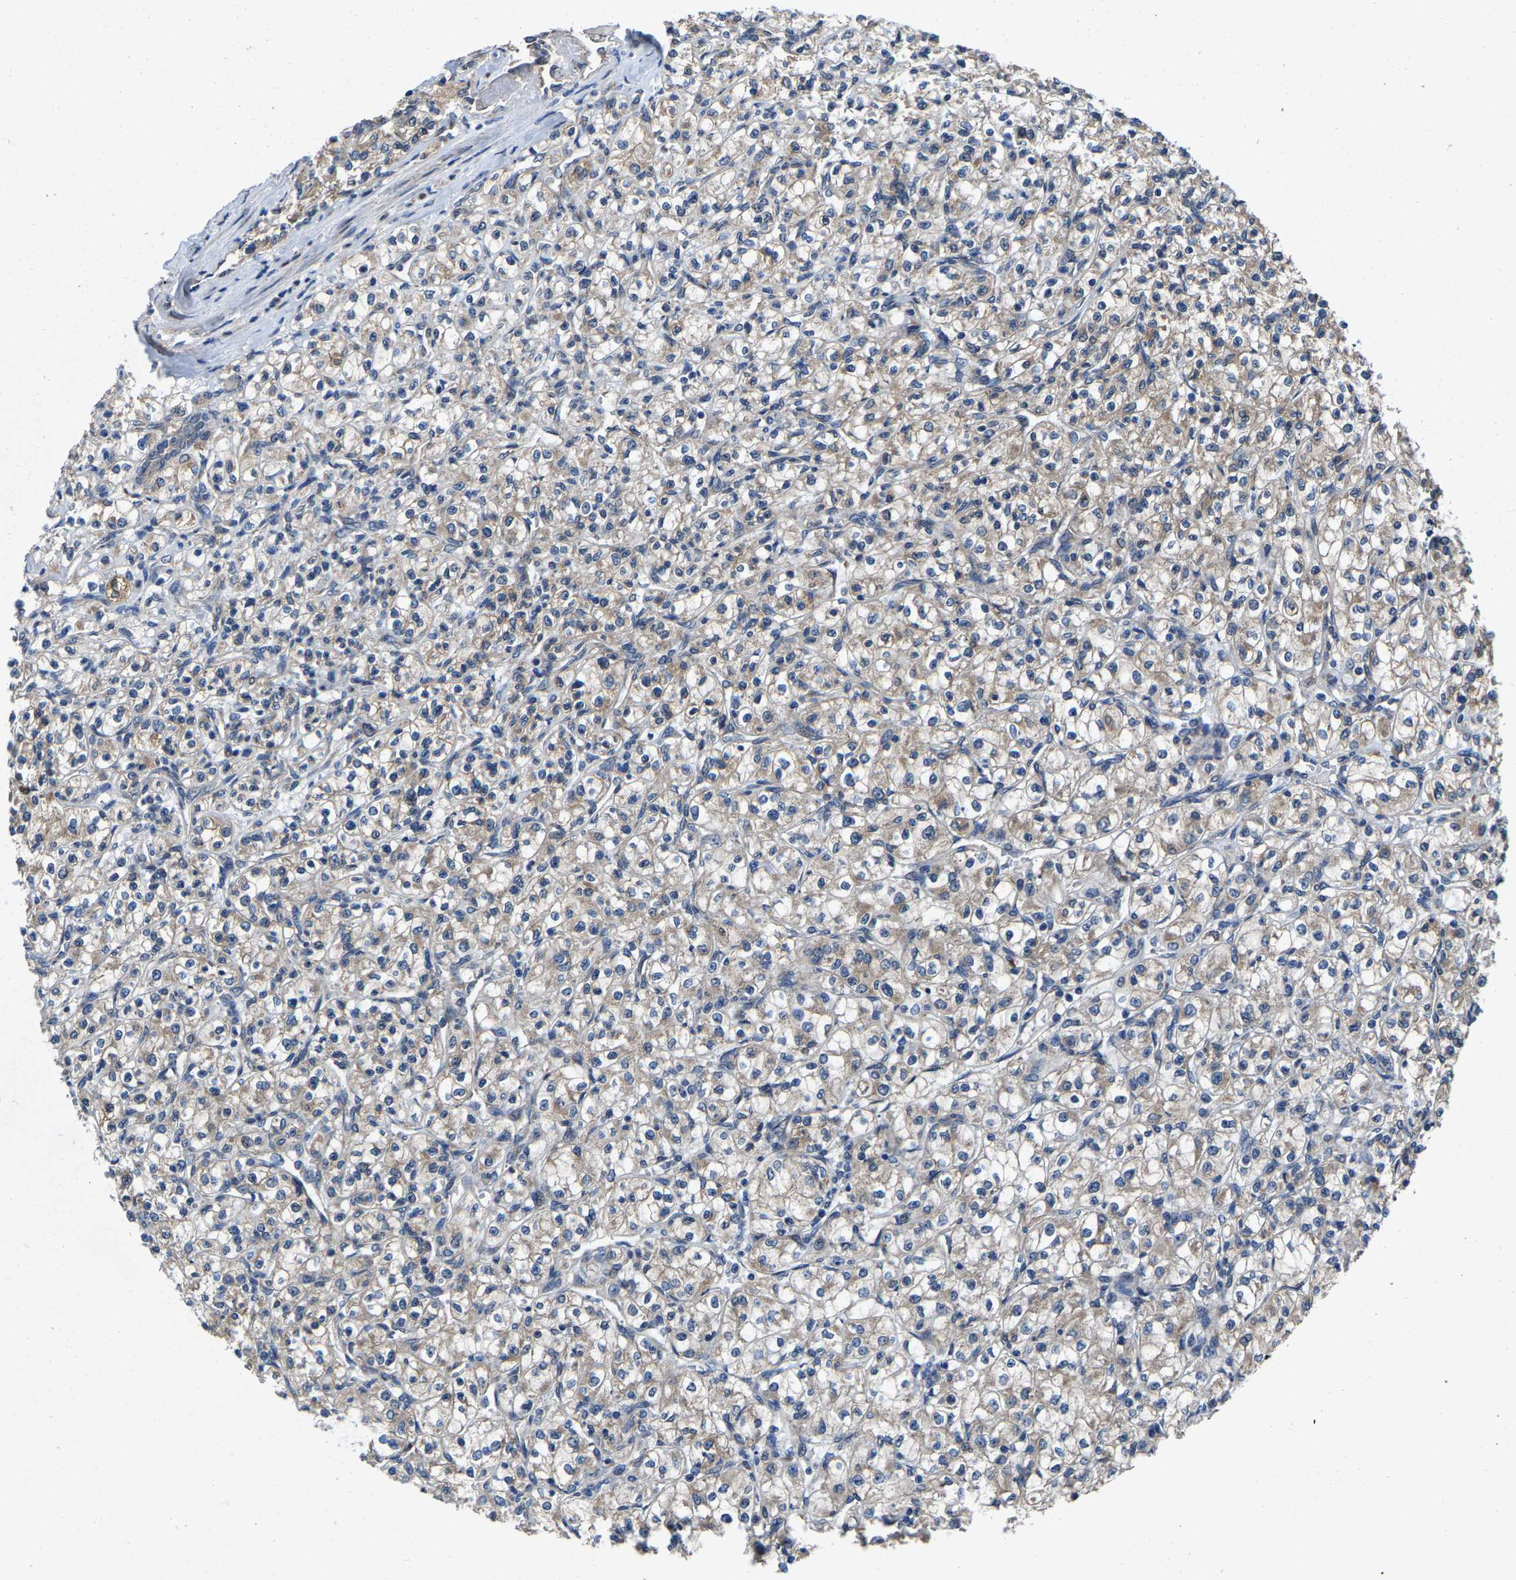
{"staining": {"intensity": "weak", "quantity": "25%-75%", "location": "cytoplasmic/membranous"}, "tissue": "renal cancer", "cell_type": "Tumor cells", "image_type": "cancer", "snomed": [{"axis": "morphology", "description": "Adenocarcinoma, NOS"}, {"axis": "topography", "description": "Kidney"}], "caption": "Renal cancer (adenocarcinoma) stained for a protein shows weak cytoplasmic/membranous positivity in tumor cells. Nuclei are stained in blue.", "gene": "PDP1", "patient": {"sex": "male", "age": 77}}